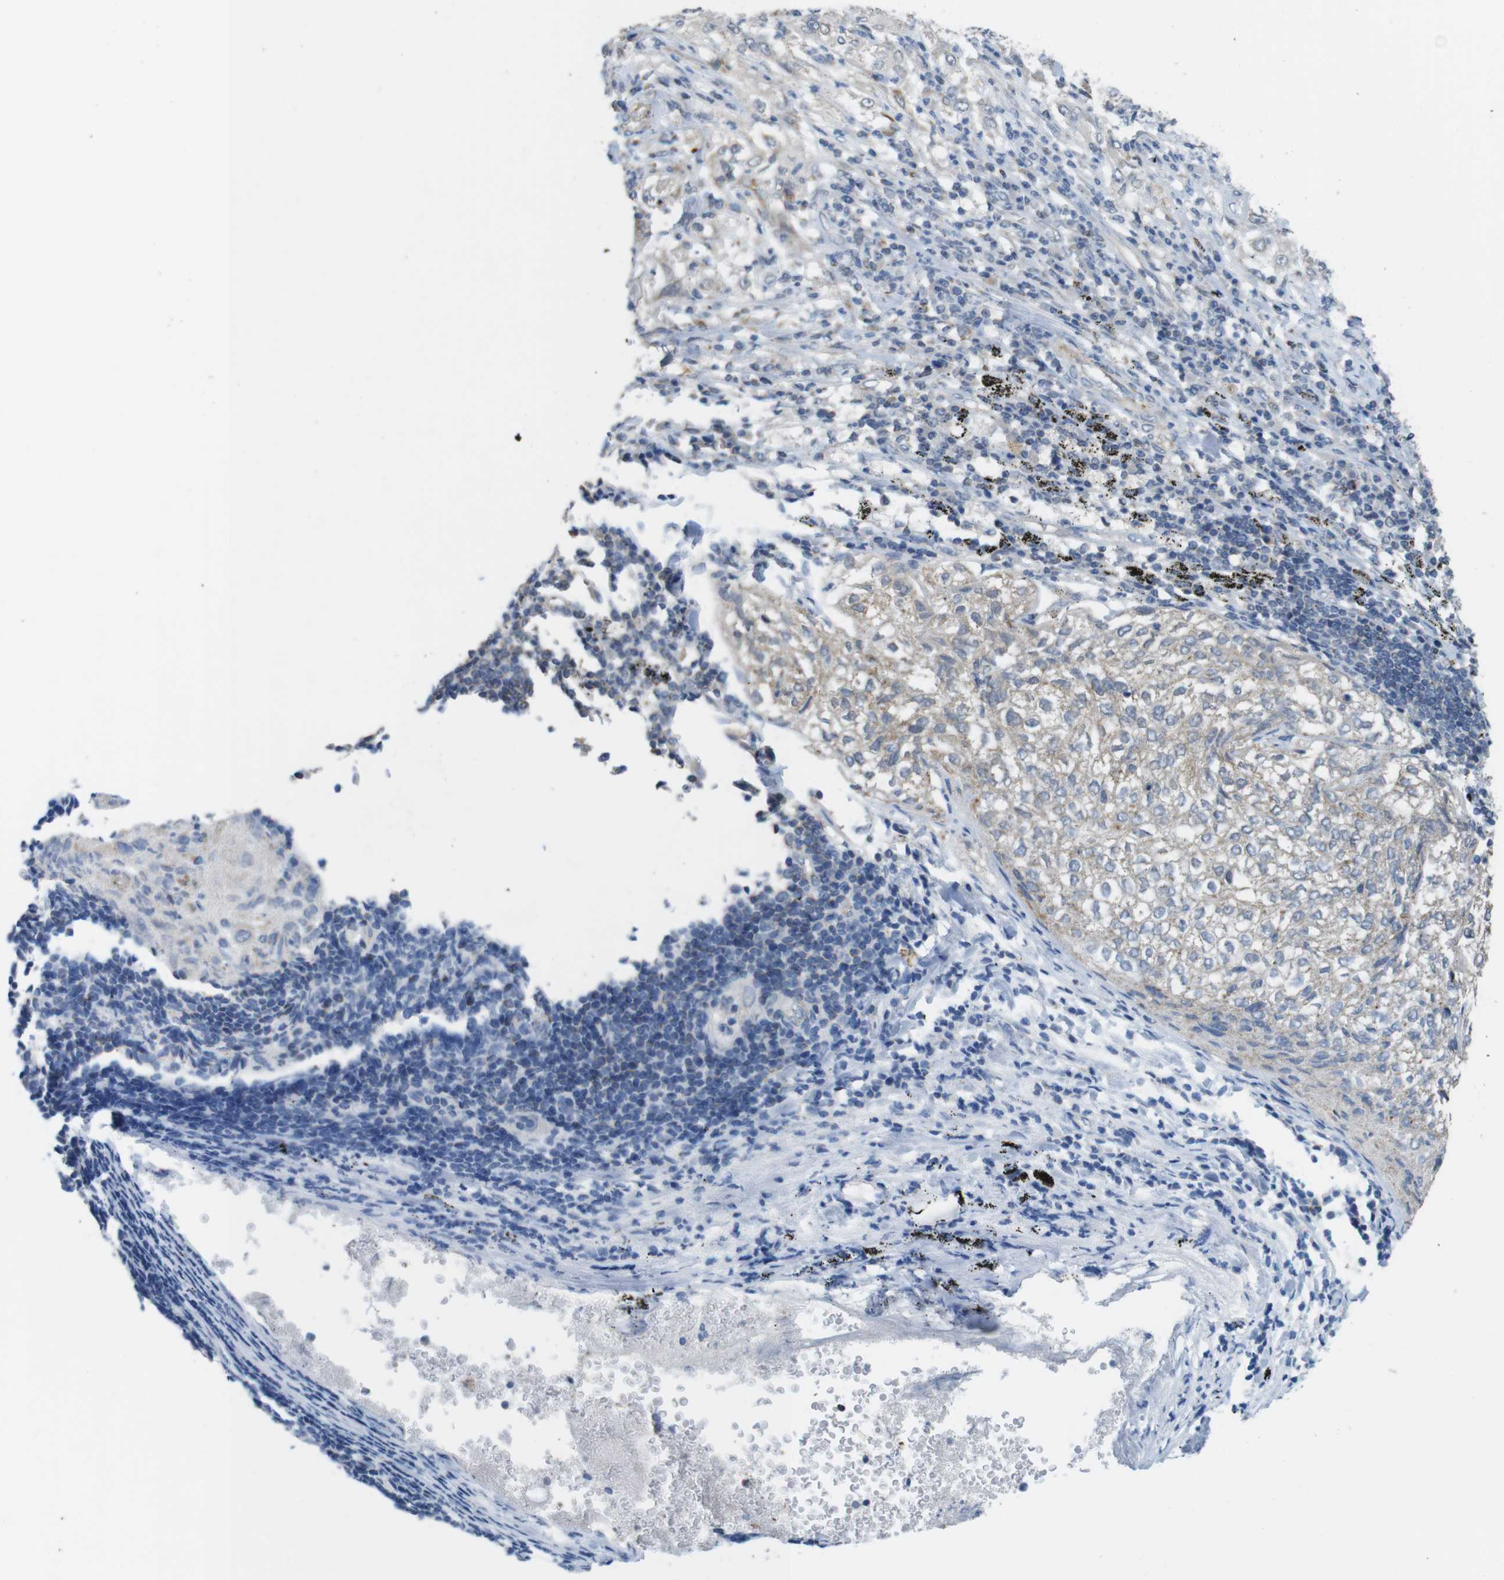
{"staining": {"intensity": "weak", "quantity": "<25%", "location": "cytoplasmic/membranous"}, "tissue": "lung cancer", "cell_type": "Tumor cells", "image_type": "cancer", "snomed": [{"axis": "morphology", "description": "Inflammation, NOS"}, {"axis": "morphology", "description": "Squamous cell carcinoma, NOS"}, {"axis": "topography", "description": "Lymph node"}, {"axis": "topography", "description": "Soft tissue"}, {"axis": "topography", "description": "Lung"}], "caption": "Tumor cells show no significant protein staining in squamous cell carcinoma (lung).", "gene": "GRIK2", "patient": {"sex": "male", "age": 66}}